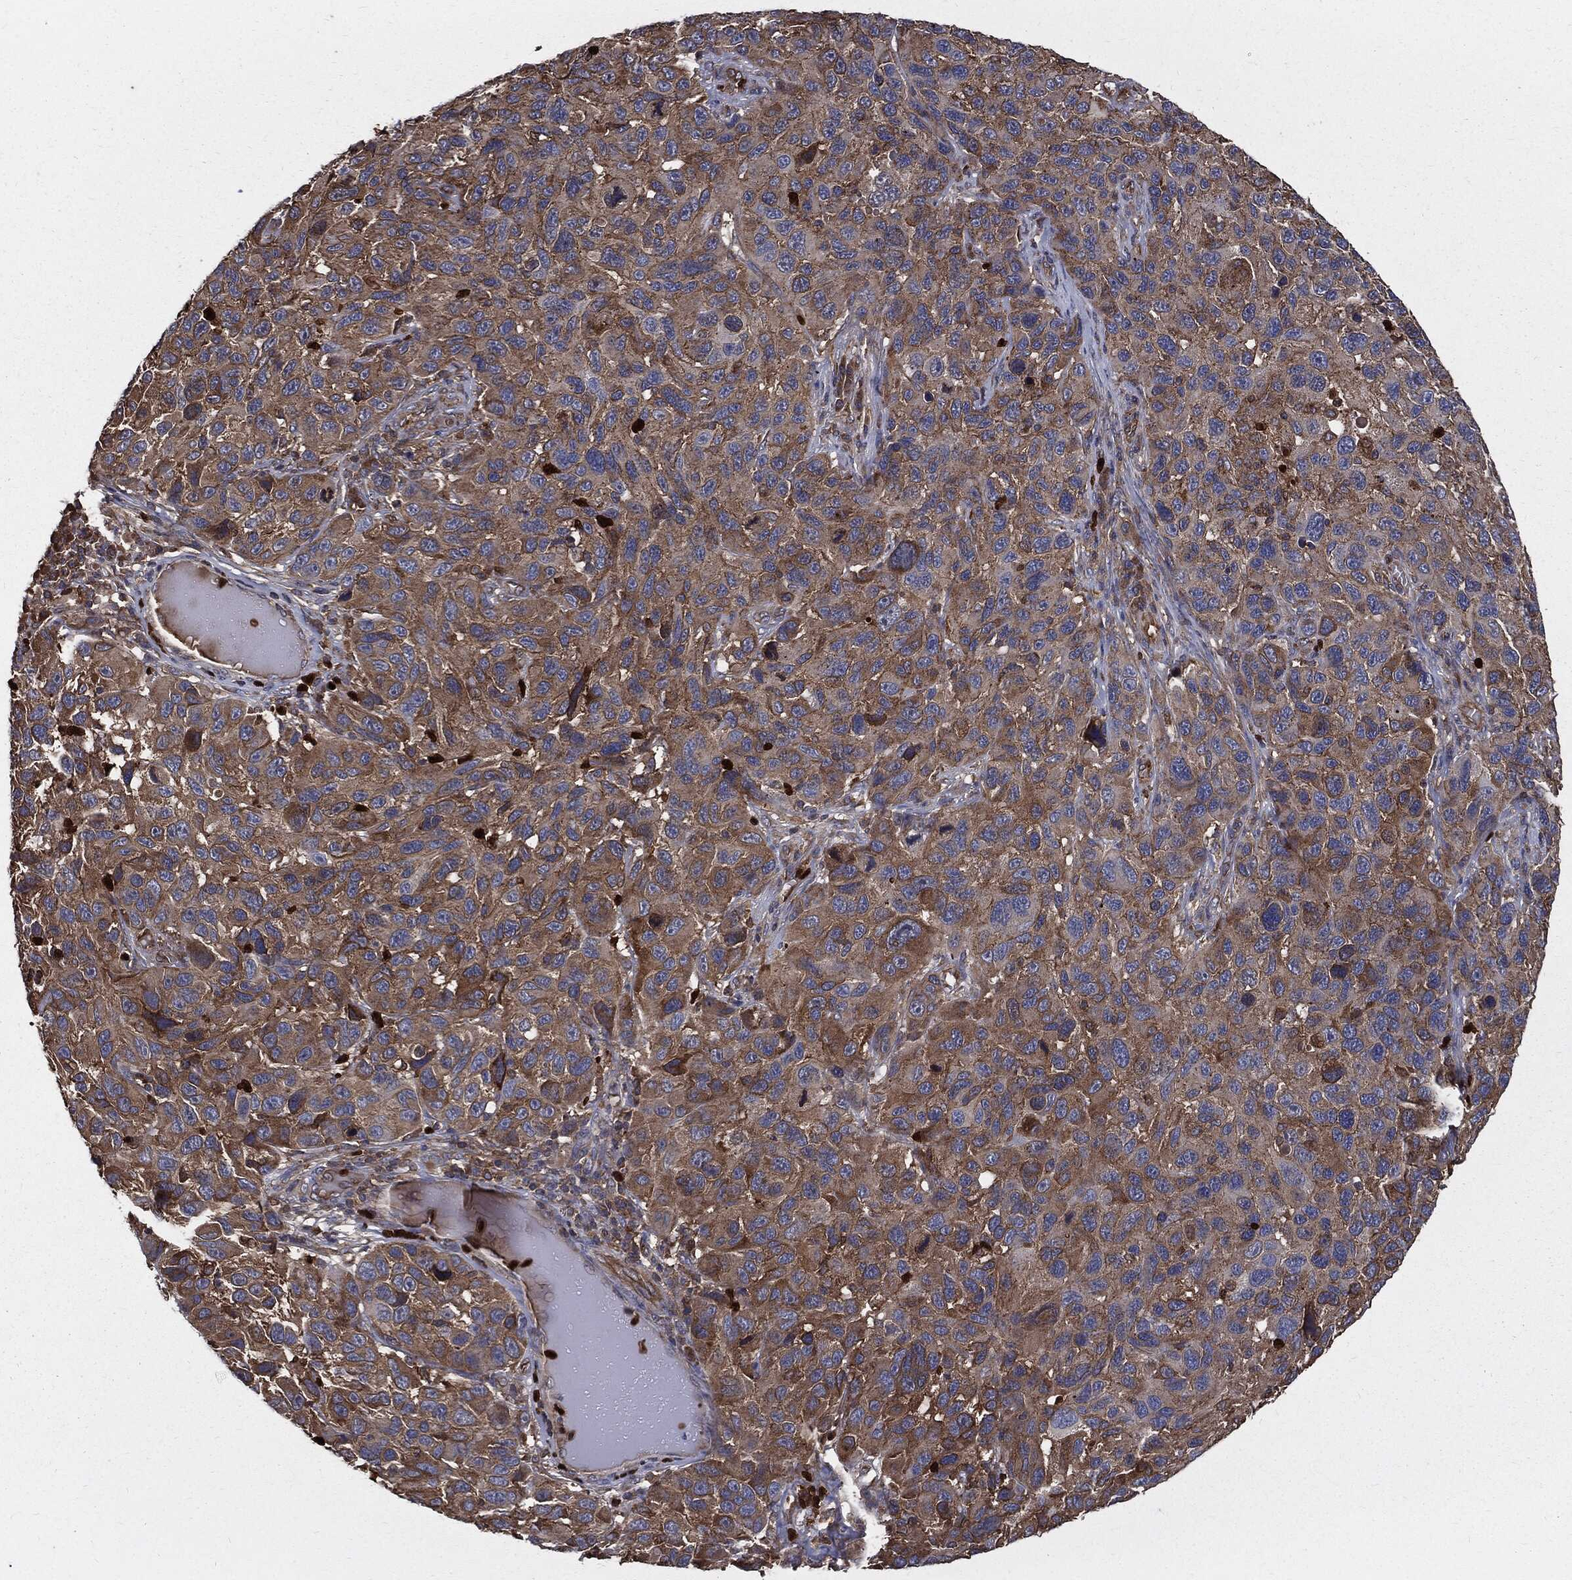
{"staining": {"intensity": "strong", "quantity": "25%-75%", "location": "cytoplasmic/membranous"}, "tissue": "melanoma", "cell_type": "Tumor cells", "image_type": "cancer", "snomed": [{"axis": "morphology", "description": "Malignant melanoma, NOS"}, {"axis": "topography", "description": "Skin"}], "caption": "This histopathology image displays immunohistochemistry (IHC) staining of human malignant melanoma, with high strong cytoplasmic/membranous positivity in approximately 25%-75% of tumor cells.", "gene": "PDCD6IP", "patient": {"sex": "male", "age": 53}}